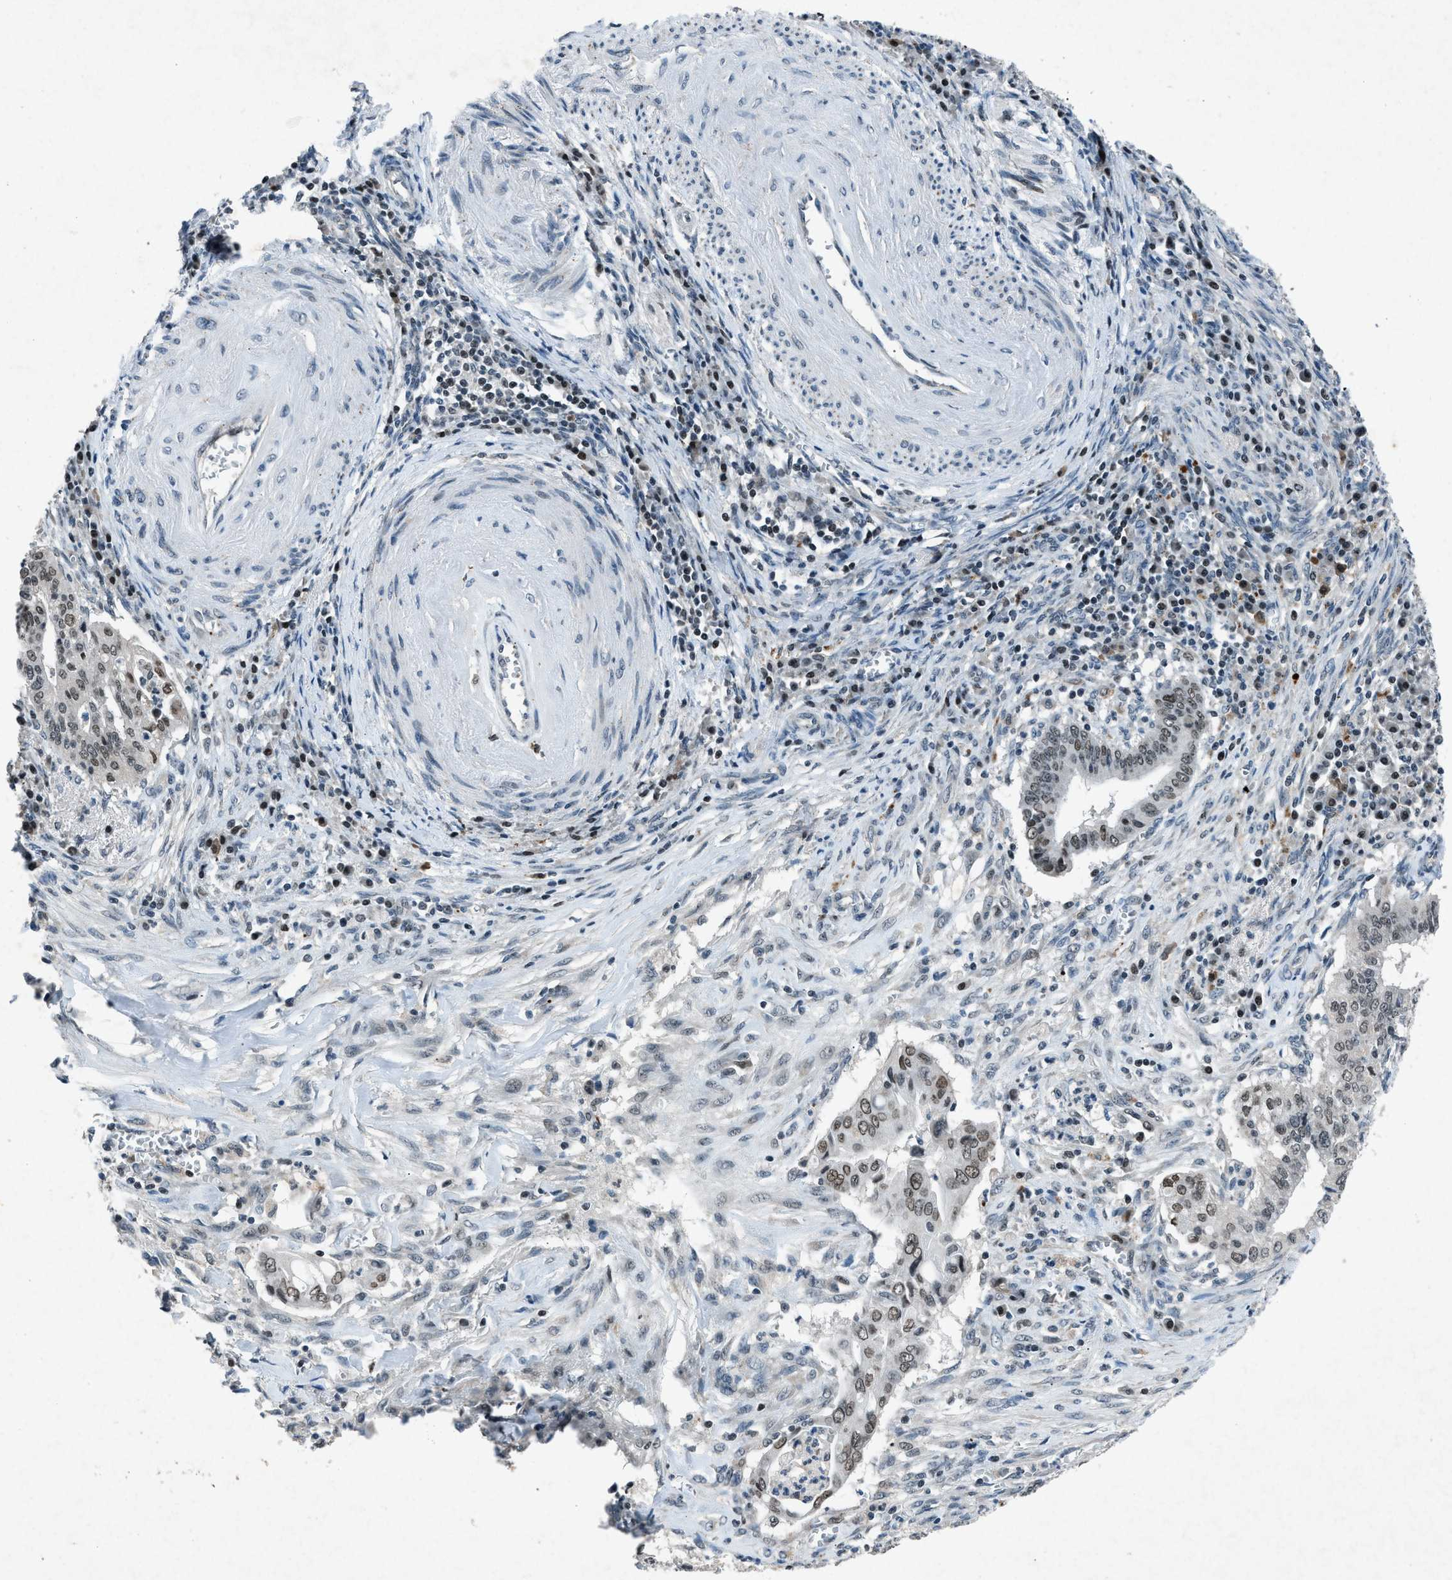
{"staining": {"intensity": "moderate", "quantity": "<25%", "location": "nuclear"}, "tissue": "cervical cancer", "cell_type": "Tumor cells", "image_type": "cancer", "snomed": [{"axis": "morphology", "description": "Adenocarcinoma, NOS"}, {"axis": "topography", "description": "Cervix"}], "caption": "Human adenocarcinoma (cervical) stained with a brown dye shows moderate nuclear positive positivity in approximately <25% of tumor cells.", "gene": "ADCY1", "patient": {"sex": "female", "age": 44}}